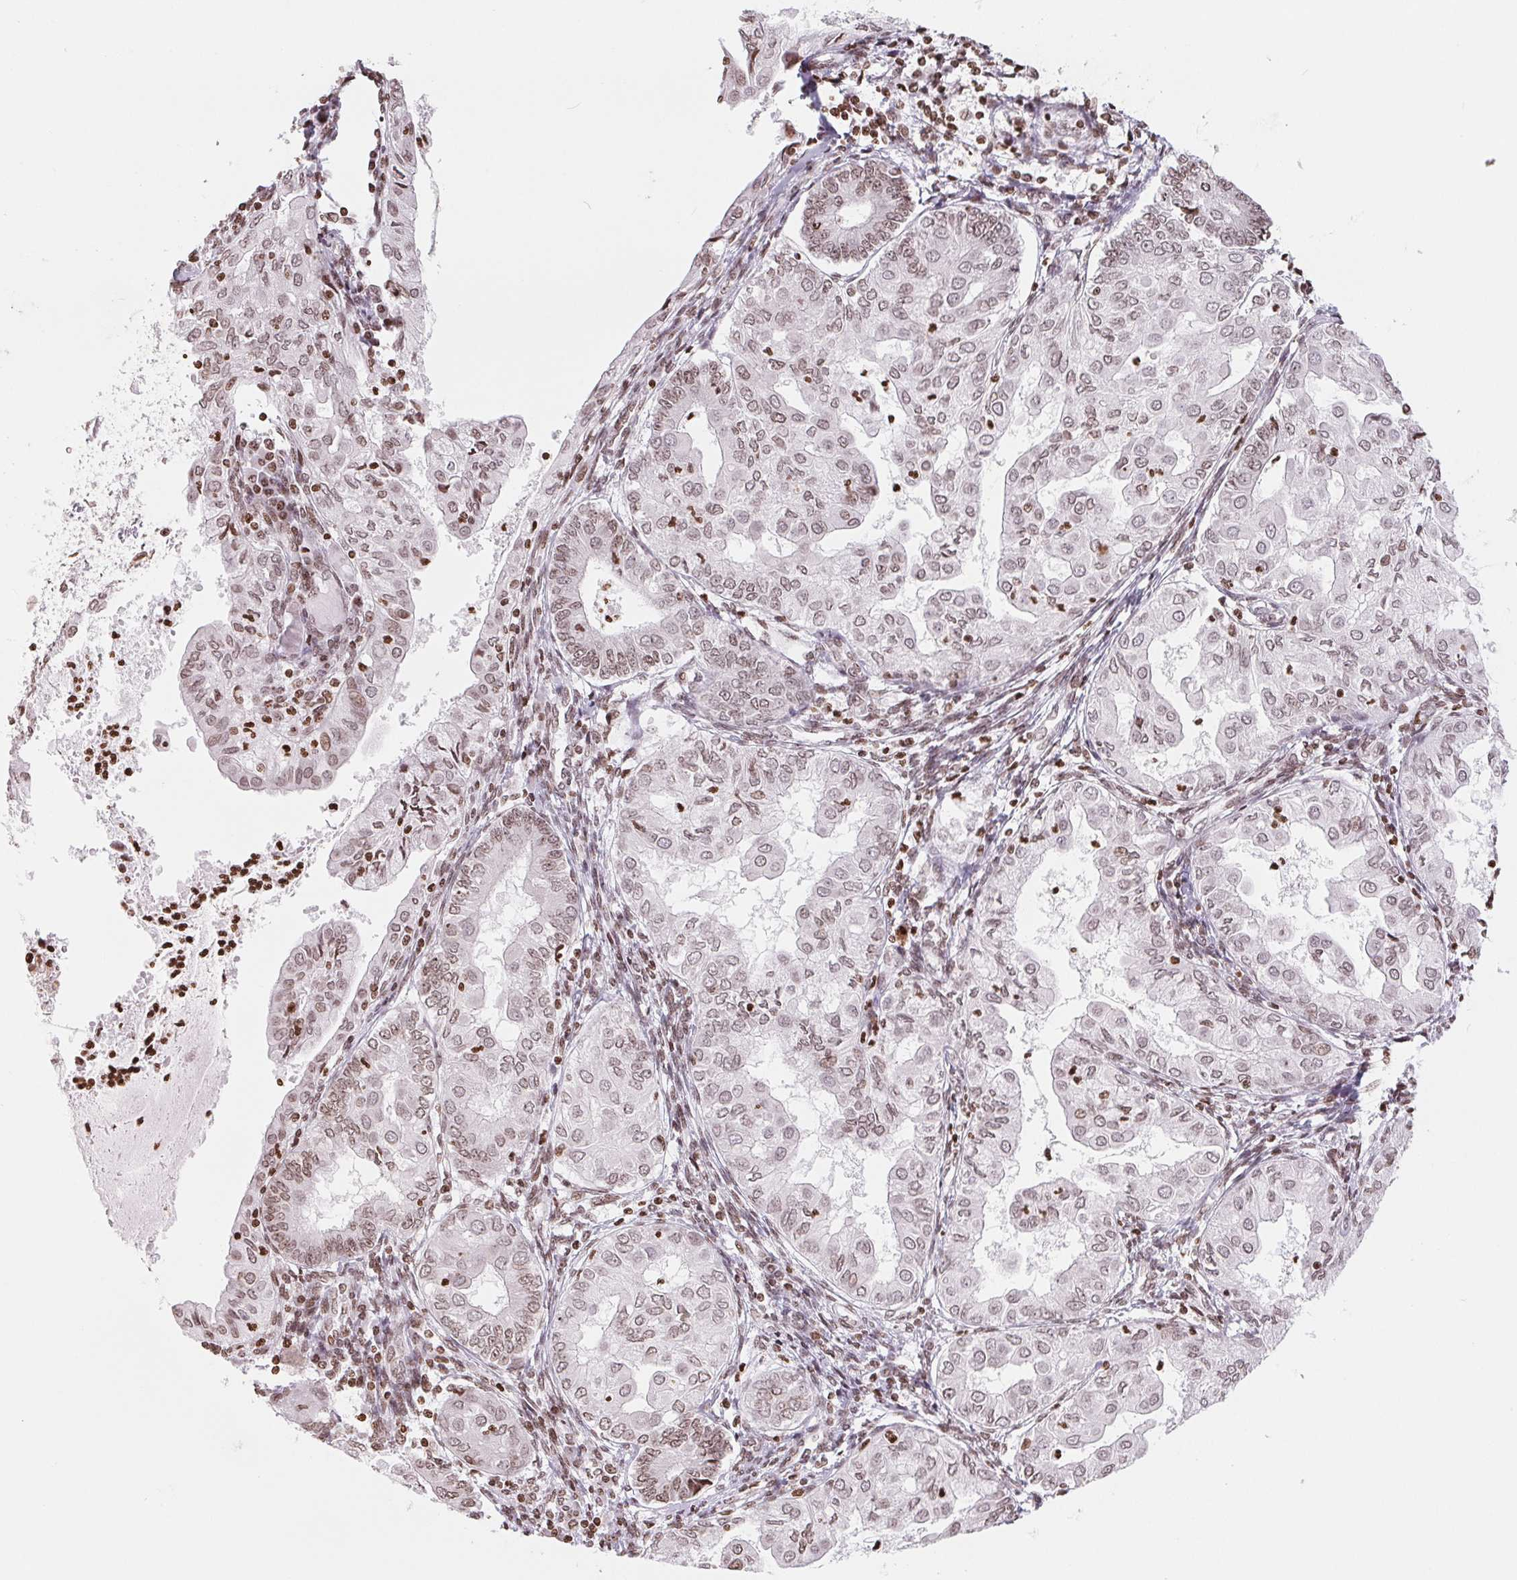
{"staining": {"intensity": "weak", "quantity": ">75%", "location": "nuclear"}, "tissue": "endometrial cancer", "cell_type": "Tumor cells", "image_type": "cancer", "snomed": [{"axis": "morphology", "description": "Adenocarcinoma, NOS"}, {"axis": "topography", "description": "Endometrium"}], "caption": "Endometrial cancer (adenocarcinoma) stained for a protein (brown) exhibits weak nuclear positive positivity in approximately >75% of tumor cells.", "gene": "SMIM12", "patient": {"sex": "female", "age": 68}}